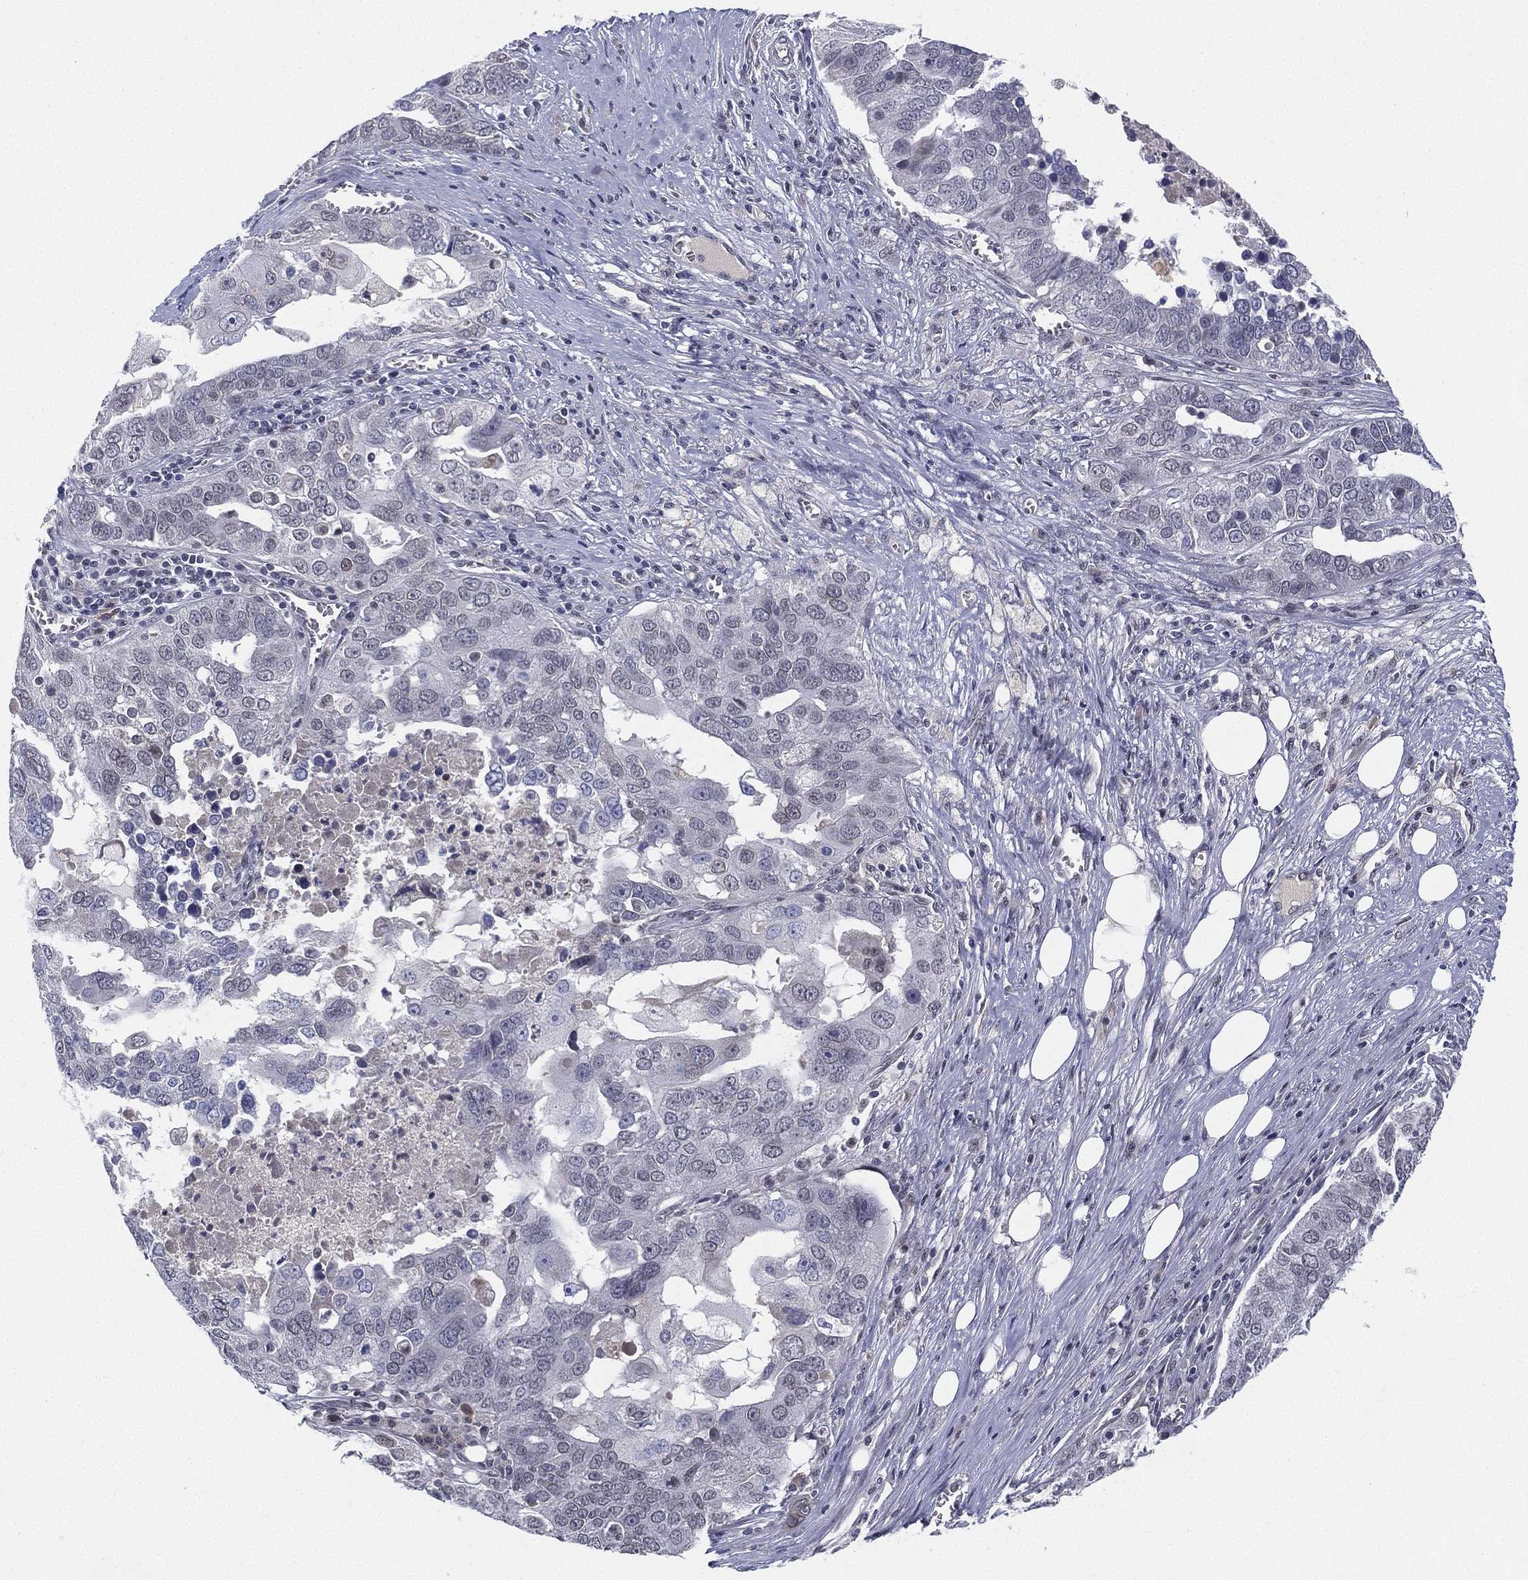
{"staining": {"intensity": "negative", "quantity": "none", "location": "none"}, "tissue": "ovarian cancer", "cell_type": "Tumor cells", "image_type": "cancer", "snomed": [{"axis": "morphology", "description": "Carcinoma, endometroid"}, {"axis": "topography", "description": "Soft tissue"}, {"axis": "topography", "description": "Ovary"}], "caption": "Image shows no significant protein positivity in tumor cells of ovarian cancer.", "gene": "MS4A8", "patient": {"sex": "female", "age": 52}}